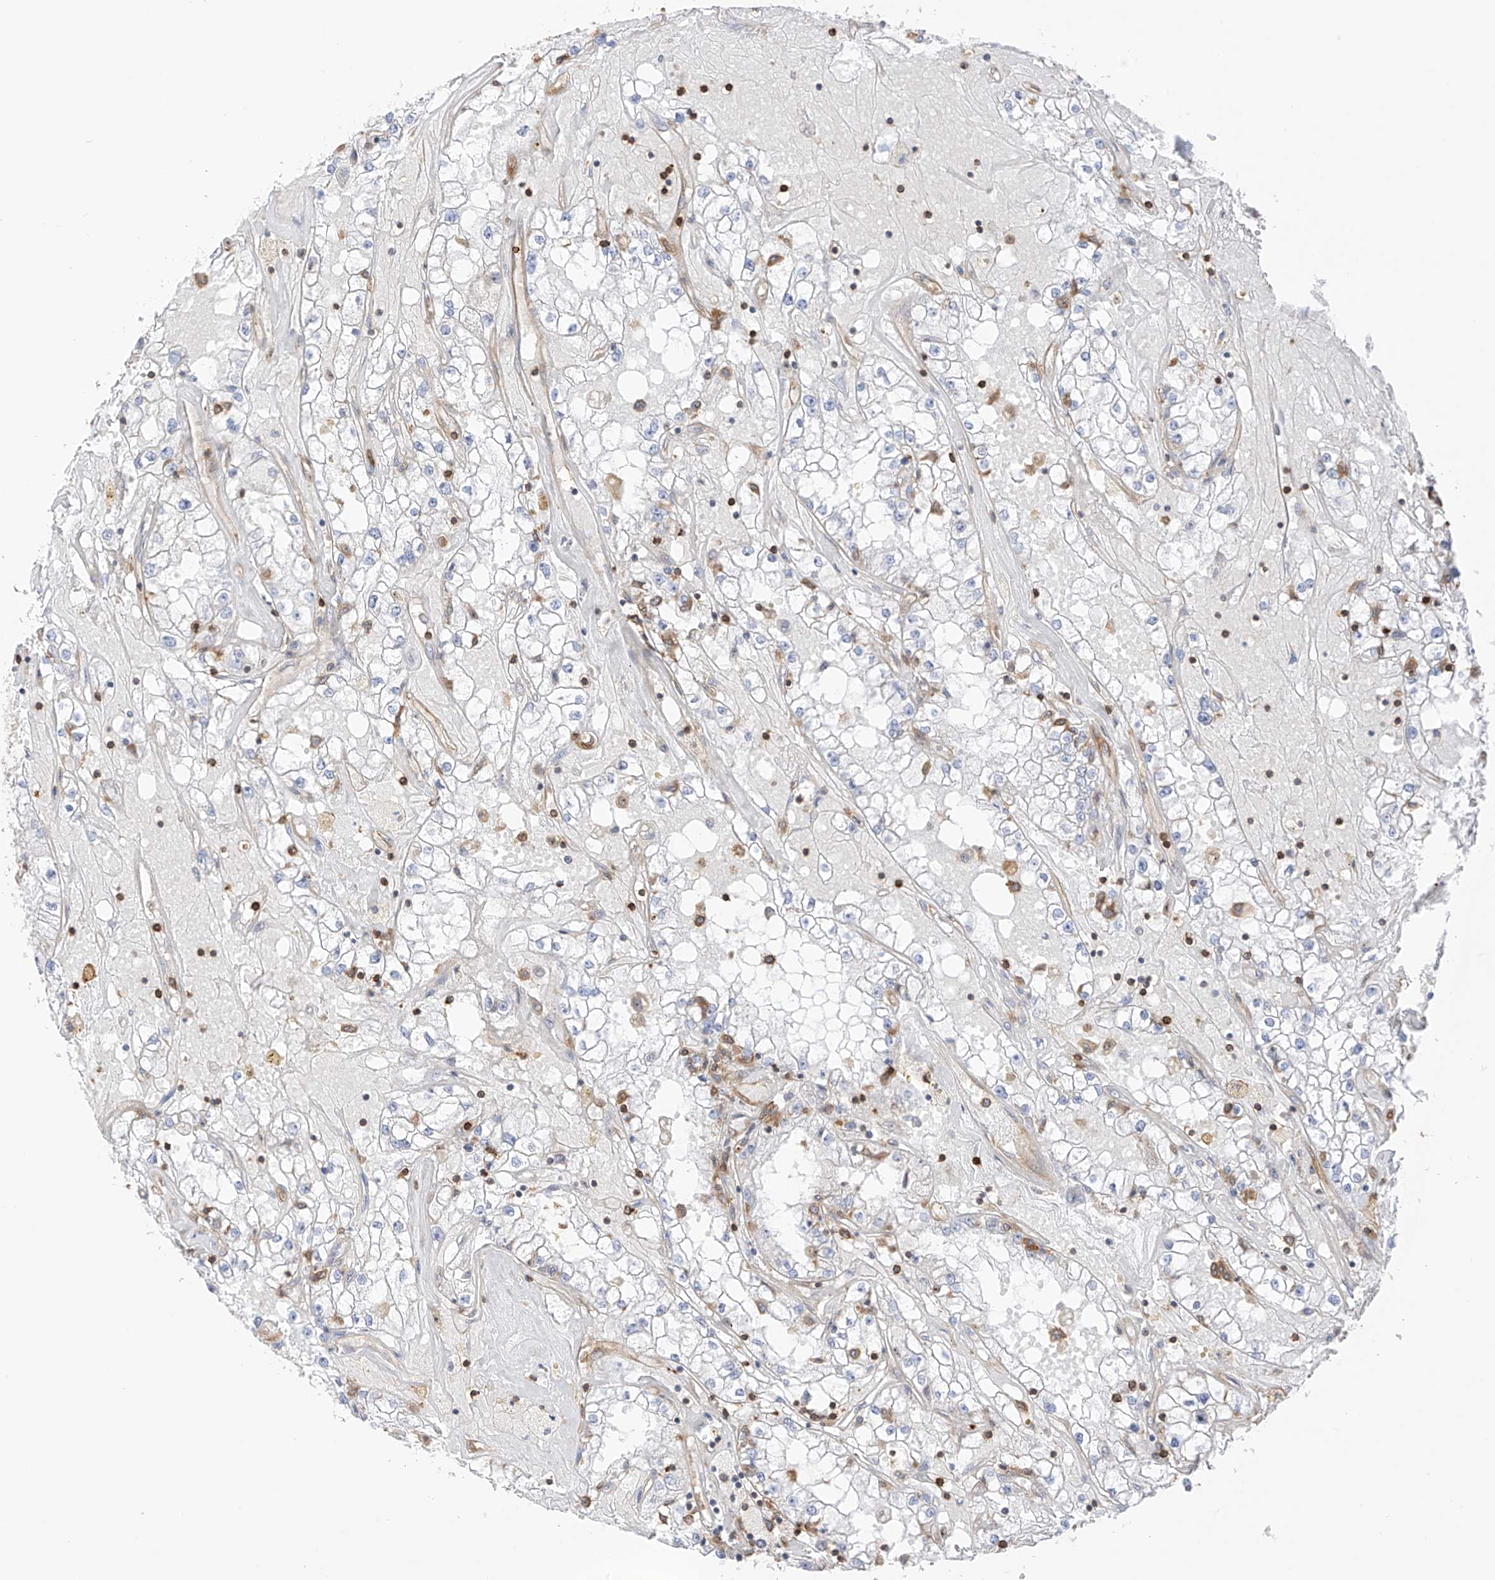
{"staining": {"intensity": "negative", "quantity": "none", "location": "none"}, "tissue": "renal cancer", "cell_type": "Tumor cells", "image_type": "cancer", "snomed": [{"axis": "morphology", "description": "Adenocarcinoma, NOS"}, {"axis": "topography", "description": "Kidney"}], "caption": "Human adenocarcinoma (renal) stained for a protein using IHC displays no expression in tumor cells.", "gene": "ARHGAP25", "patient": {"sex": "male", "age": 56}}